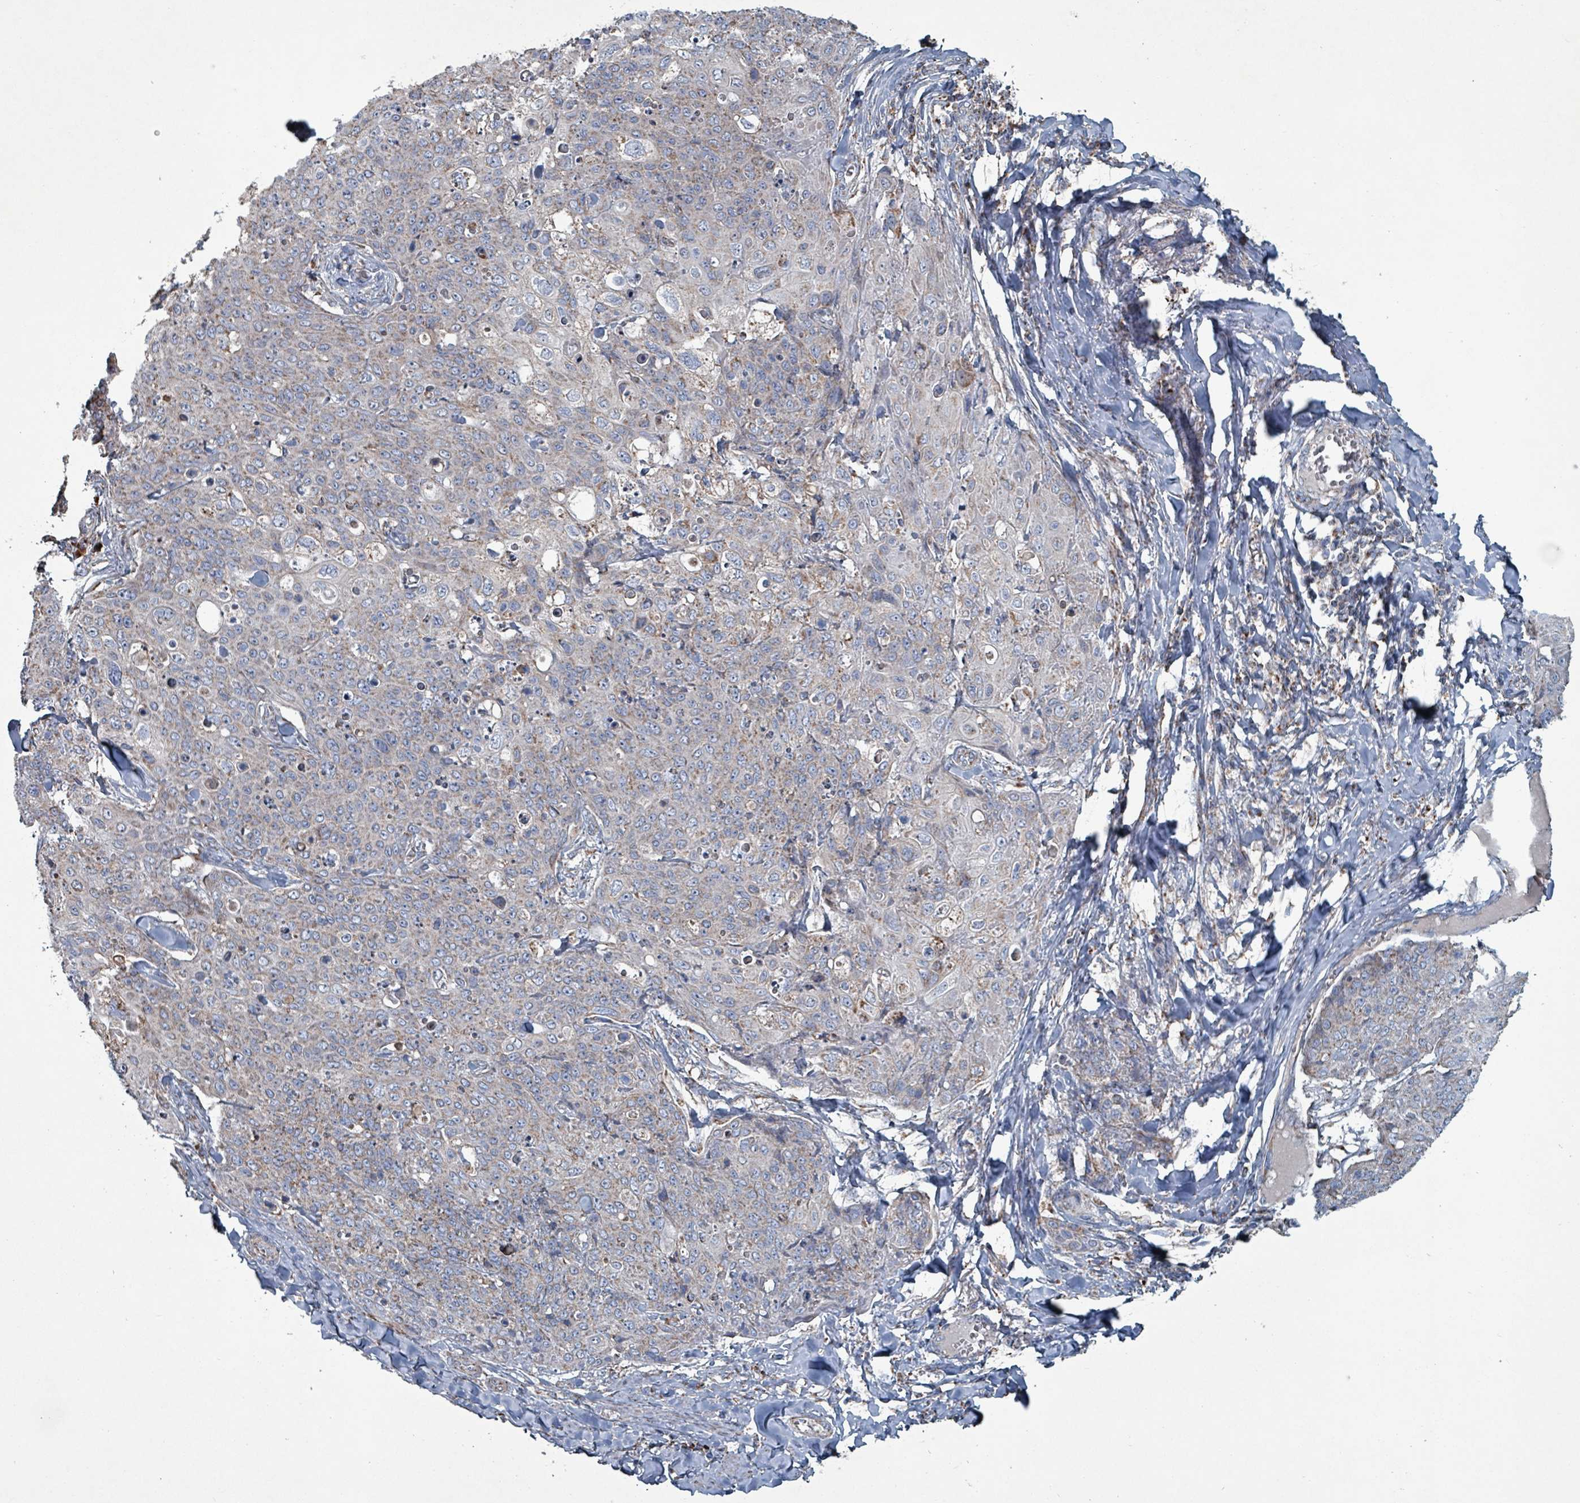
{"staining": {"intensity": "weak", "quantity": ">75%", "location": "cytoplasmic/membranous"}, "tissue": "skin cancer", "cell_type": "Tumor cells", "image_type": "cancer", "snomed": [{"axis": "morphology", "description": "Squamous cell carcinoma, NOS"}, {"axis": "topography", "description": "Skin"}, {"axis": "topography", "description": "Vulva"}], "caption": "This is an image of immunohistochemistry (IHC) staining of skin squamous cell carcinoma, which shows weak staining in the cytoplasmic/membranous of tumor cells.", "gene": "ABHD18", "patient": {"sex": "female", "age": 85}}